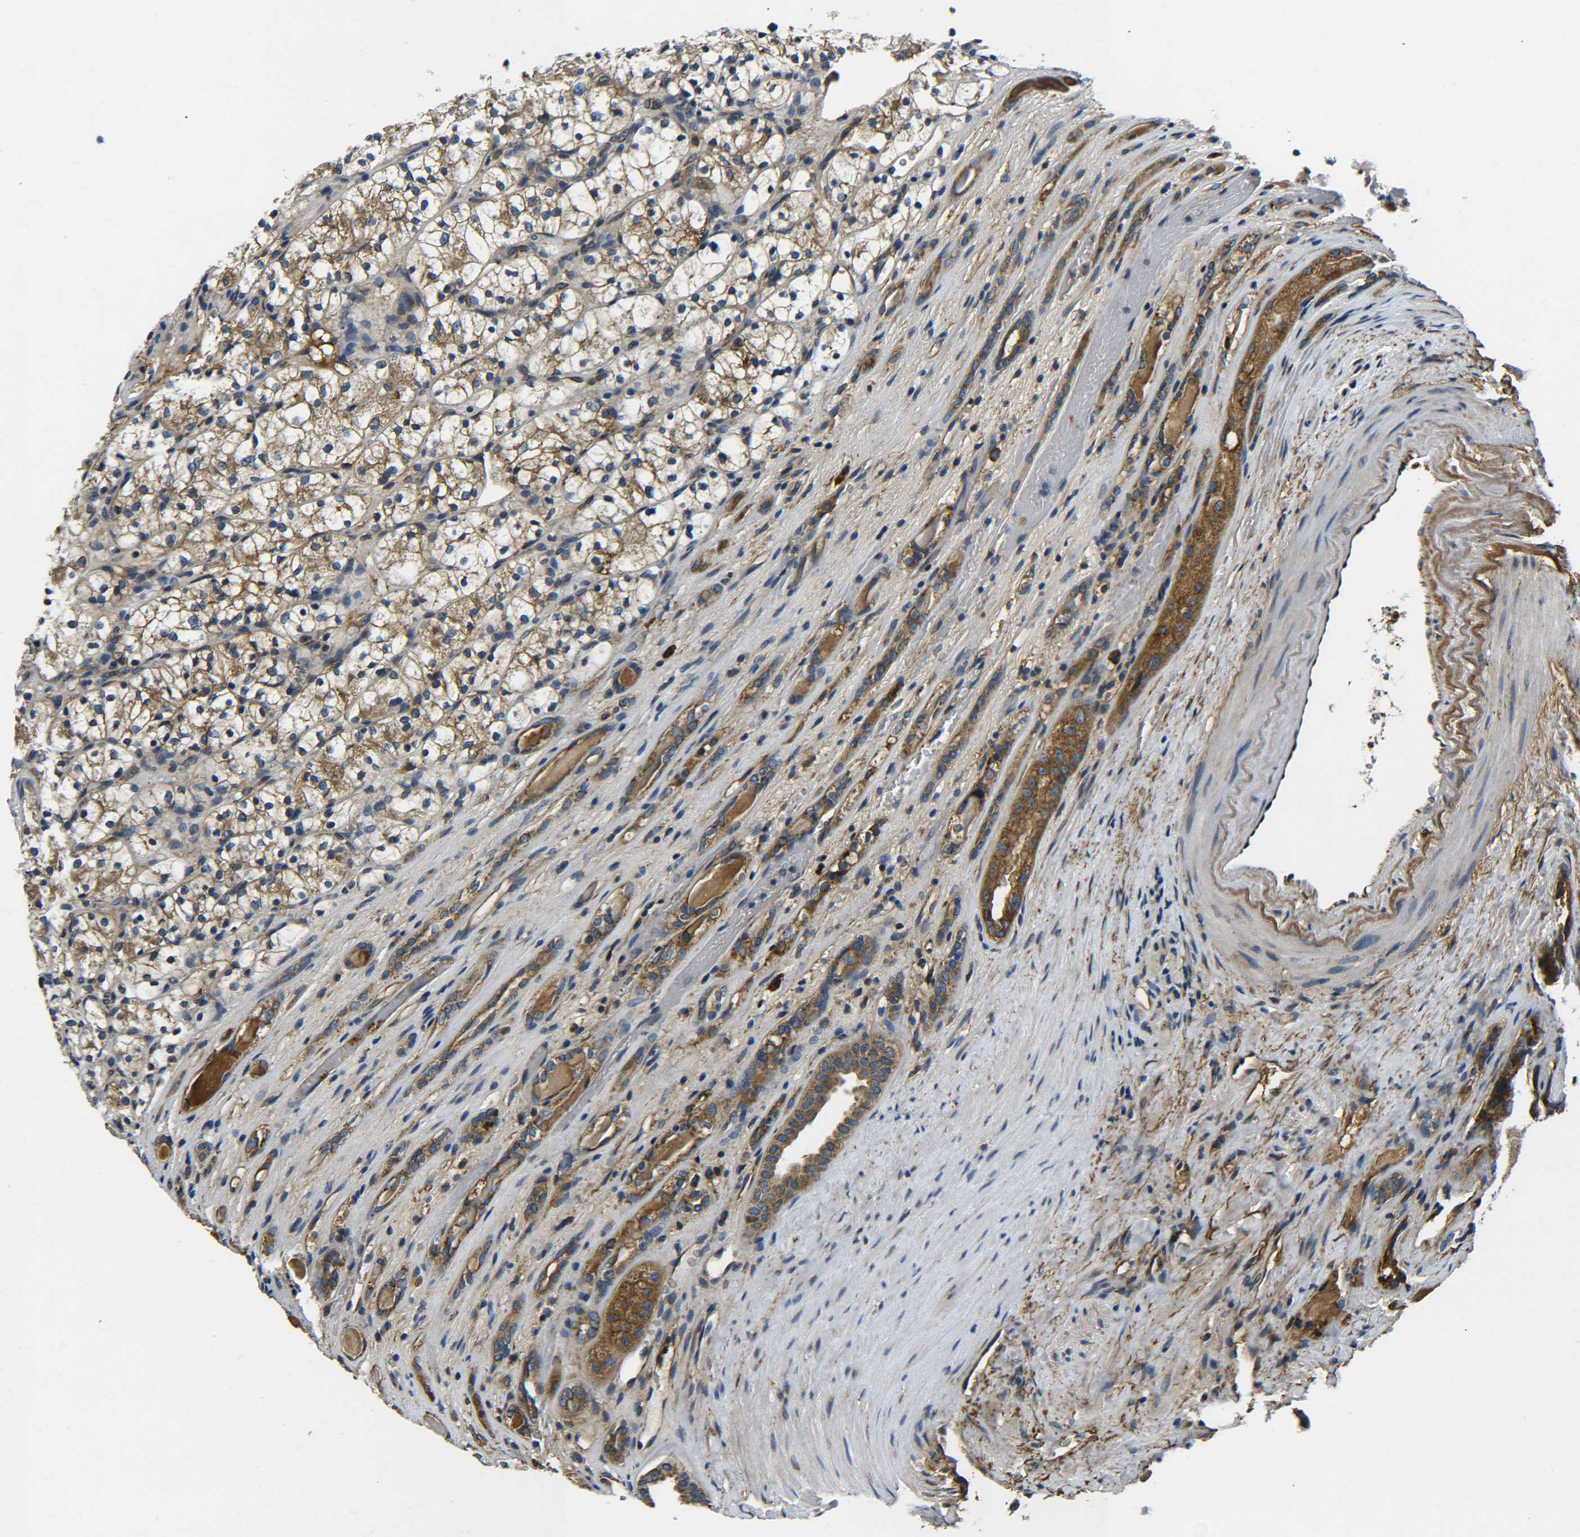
{"staining": {"intensity": "moderate", "quantity": ">75%", "location": "cytoplasmic/membranous"}, "tissue": "renal cancer", "cell_type": "Tumor cells", "image_type": "cancer", "snomed": [{"axis": "morphology", "description": "Adenocarcinoma, NOS"}, {"axis": "topography", "description": "Kidney"}], "caption": "Immunohistochemistry (DAB (3,3'-diaminobenzidine)) staining of human renal cancer exhibits moderate cytoplasmic/membranous protein positivity in about >75% of tumor cells. (Stains: DAB (3,3'-diaminobenzidine) in brown, nuclei in blue, Microscopy: brightfield microscopy at high magnification).", "gene": "PREB", "patient": {"sex": "female", "age": 60}}